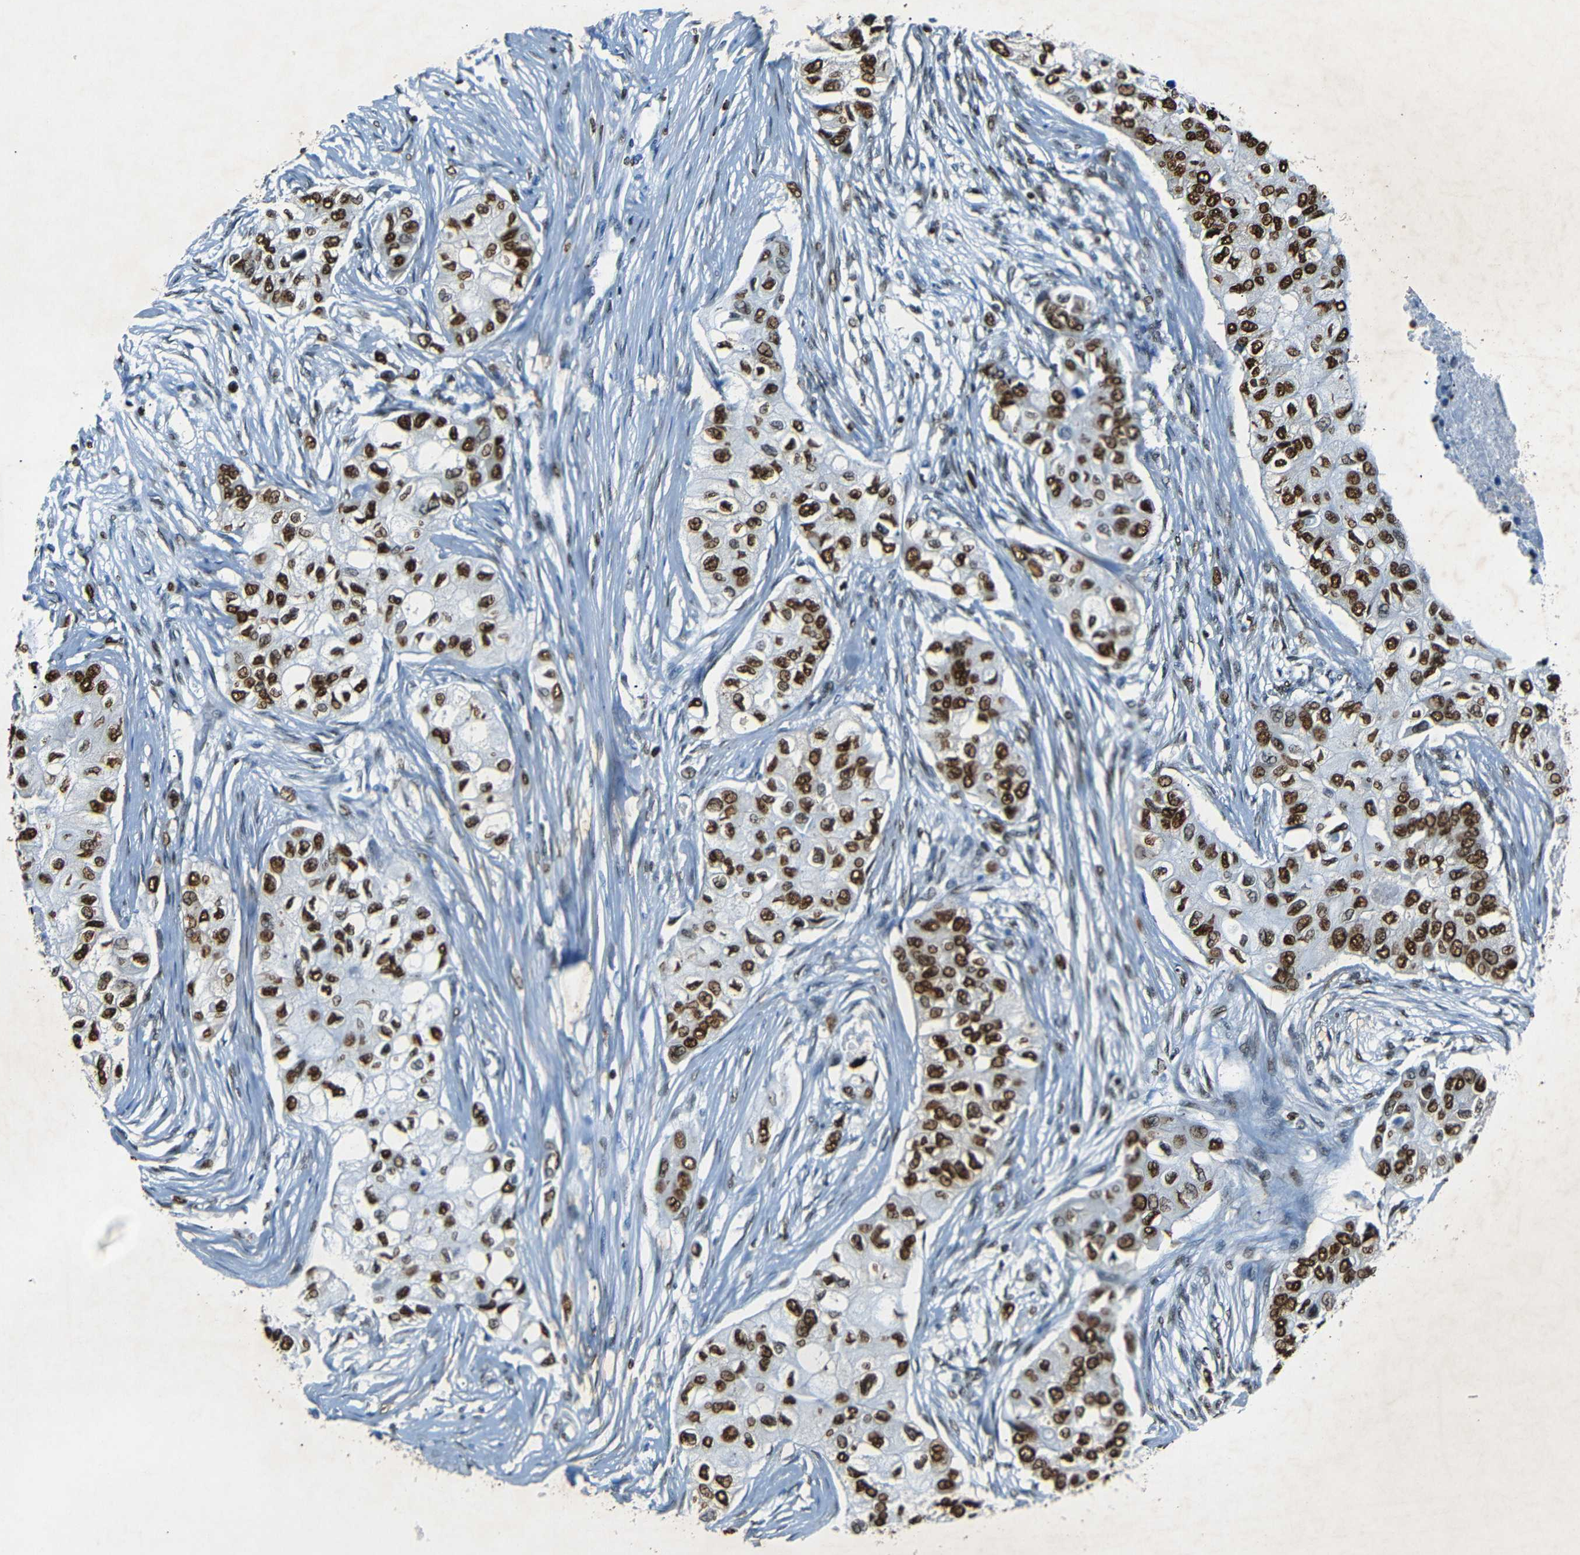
{"staining": {"intensity": "strong", "quantity": ">75%", "location": "nuclear"}, "tissue": "breast cancer", "cell_type": "Tumor cells", "image_type": "cancer", "snomed": [{"axis": "morphology", "description": "Normal tissue, NOS"}, {"axis": "morphology", "description": "Duct carcinoma"}, {"axis": "topography", "description": "Breast"}], "caption": "IHC of human breast cancer exhibits high levels of strong nuclear expression in about >75% of tumor cells.", "gene": "HMGN1", "patient": {"sex": "female", "age": 49}}